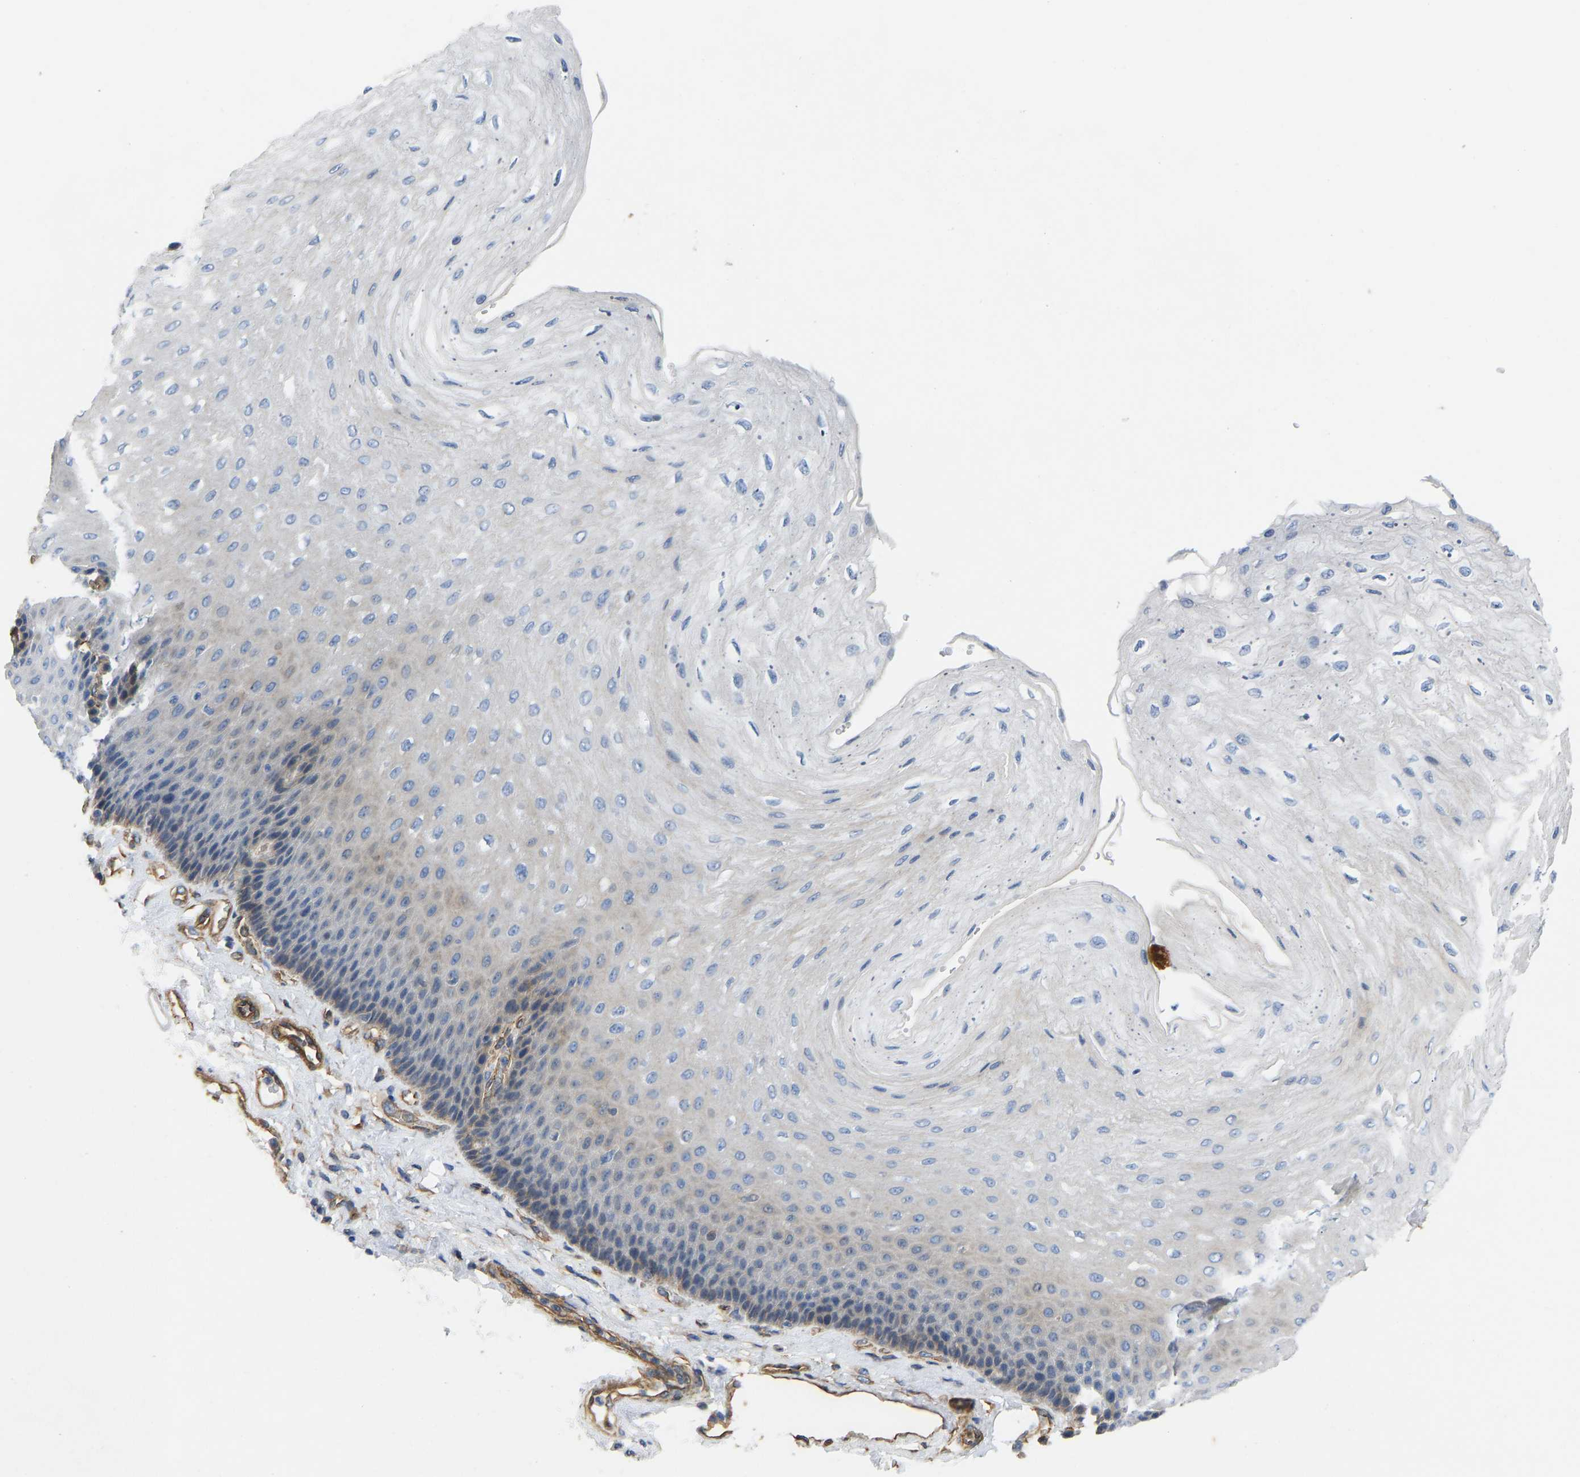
{"staining": {"intensity": "weak", "quantity": "<25%", "location": "cytoplasmic/membranous"}, "tissue": "esophagus", "cell_type": "Squamous epithelial cells", "image_type": "normal", "snomed": [{"axis": "morphology", "description": "Normal tissue, NOS"}, {"axis": "topography", "description": "Esophagus"}], "caption": "DAB immunohistochemical staining of normal esophagus demonstrates no significant expression in squamous epithelial cells. The staining was performed using DAB (3,3'-diaminobenzidine) to visualize the protein expression in brown, while the nuclei were stained in blue with hematoxylin (Magnification: 20x).", "gene": "ELMO2", "patient": {"sex": "female", "age": 72}}